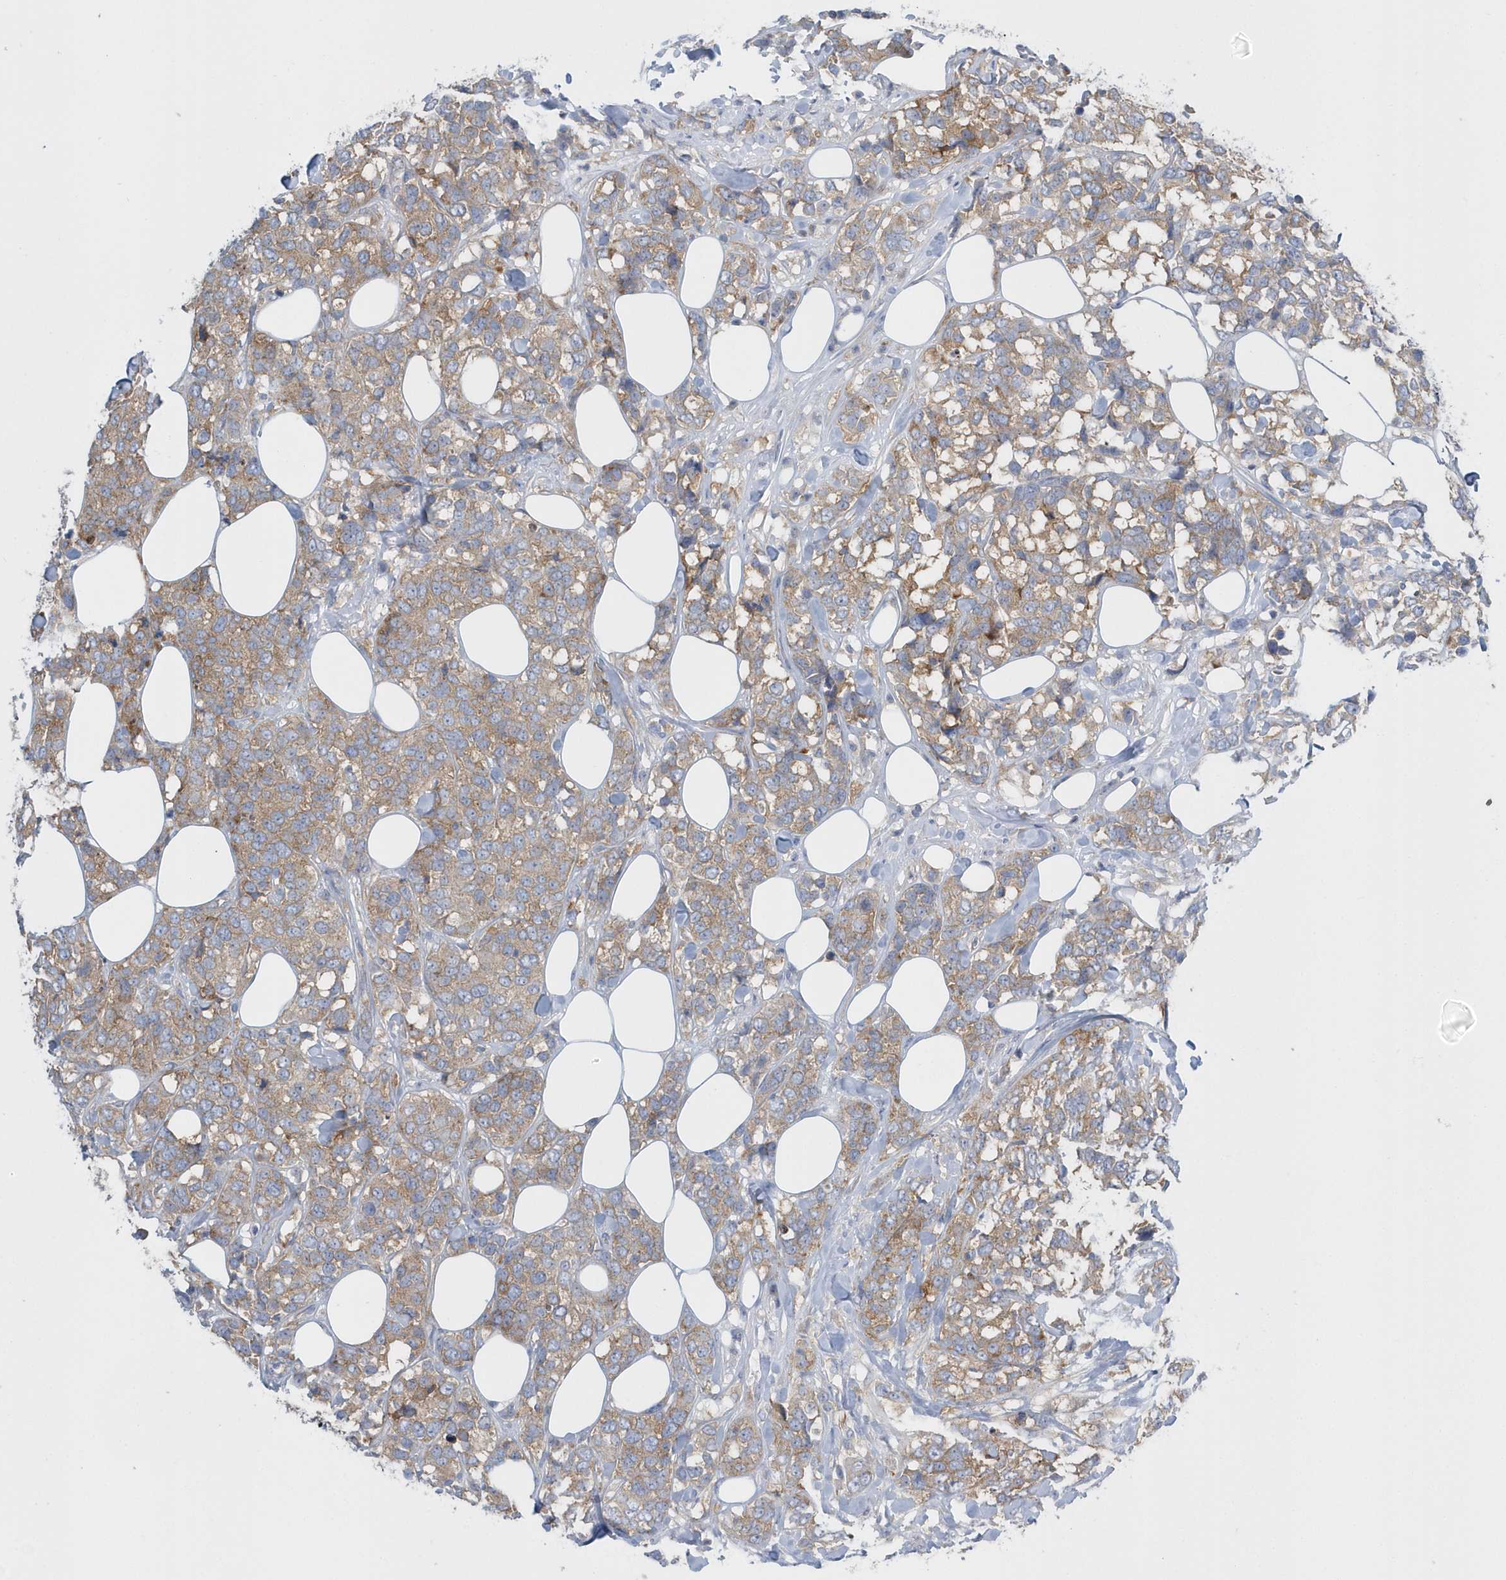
{"staining": {"intensity": "weak", "quantity": ">75%", "location": "cytoplasmic/membranous"}, "tissue": "breast cancer", "cell_type": "Tumor cells", "image_type": "cancer", "snomed": [{"axis": "morphology", "description": "Lobular carcinoma"}, {"axis": "topography", "description": "Breast"}], "caption": "This histopathology image reveals lobular carcinoma (breast) stained with immunohistochemistry to label a protein in brown. The cytoplasmic/membranous of tumor cells show weak positivity for the protein. Nuclei are counter-stained blue.", "gene": "EIF3C", "patient": {"sex": "female", "age": 59}}